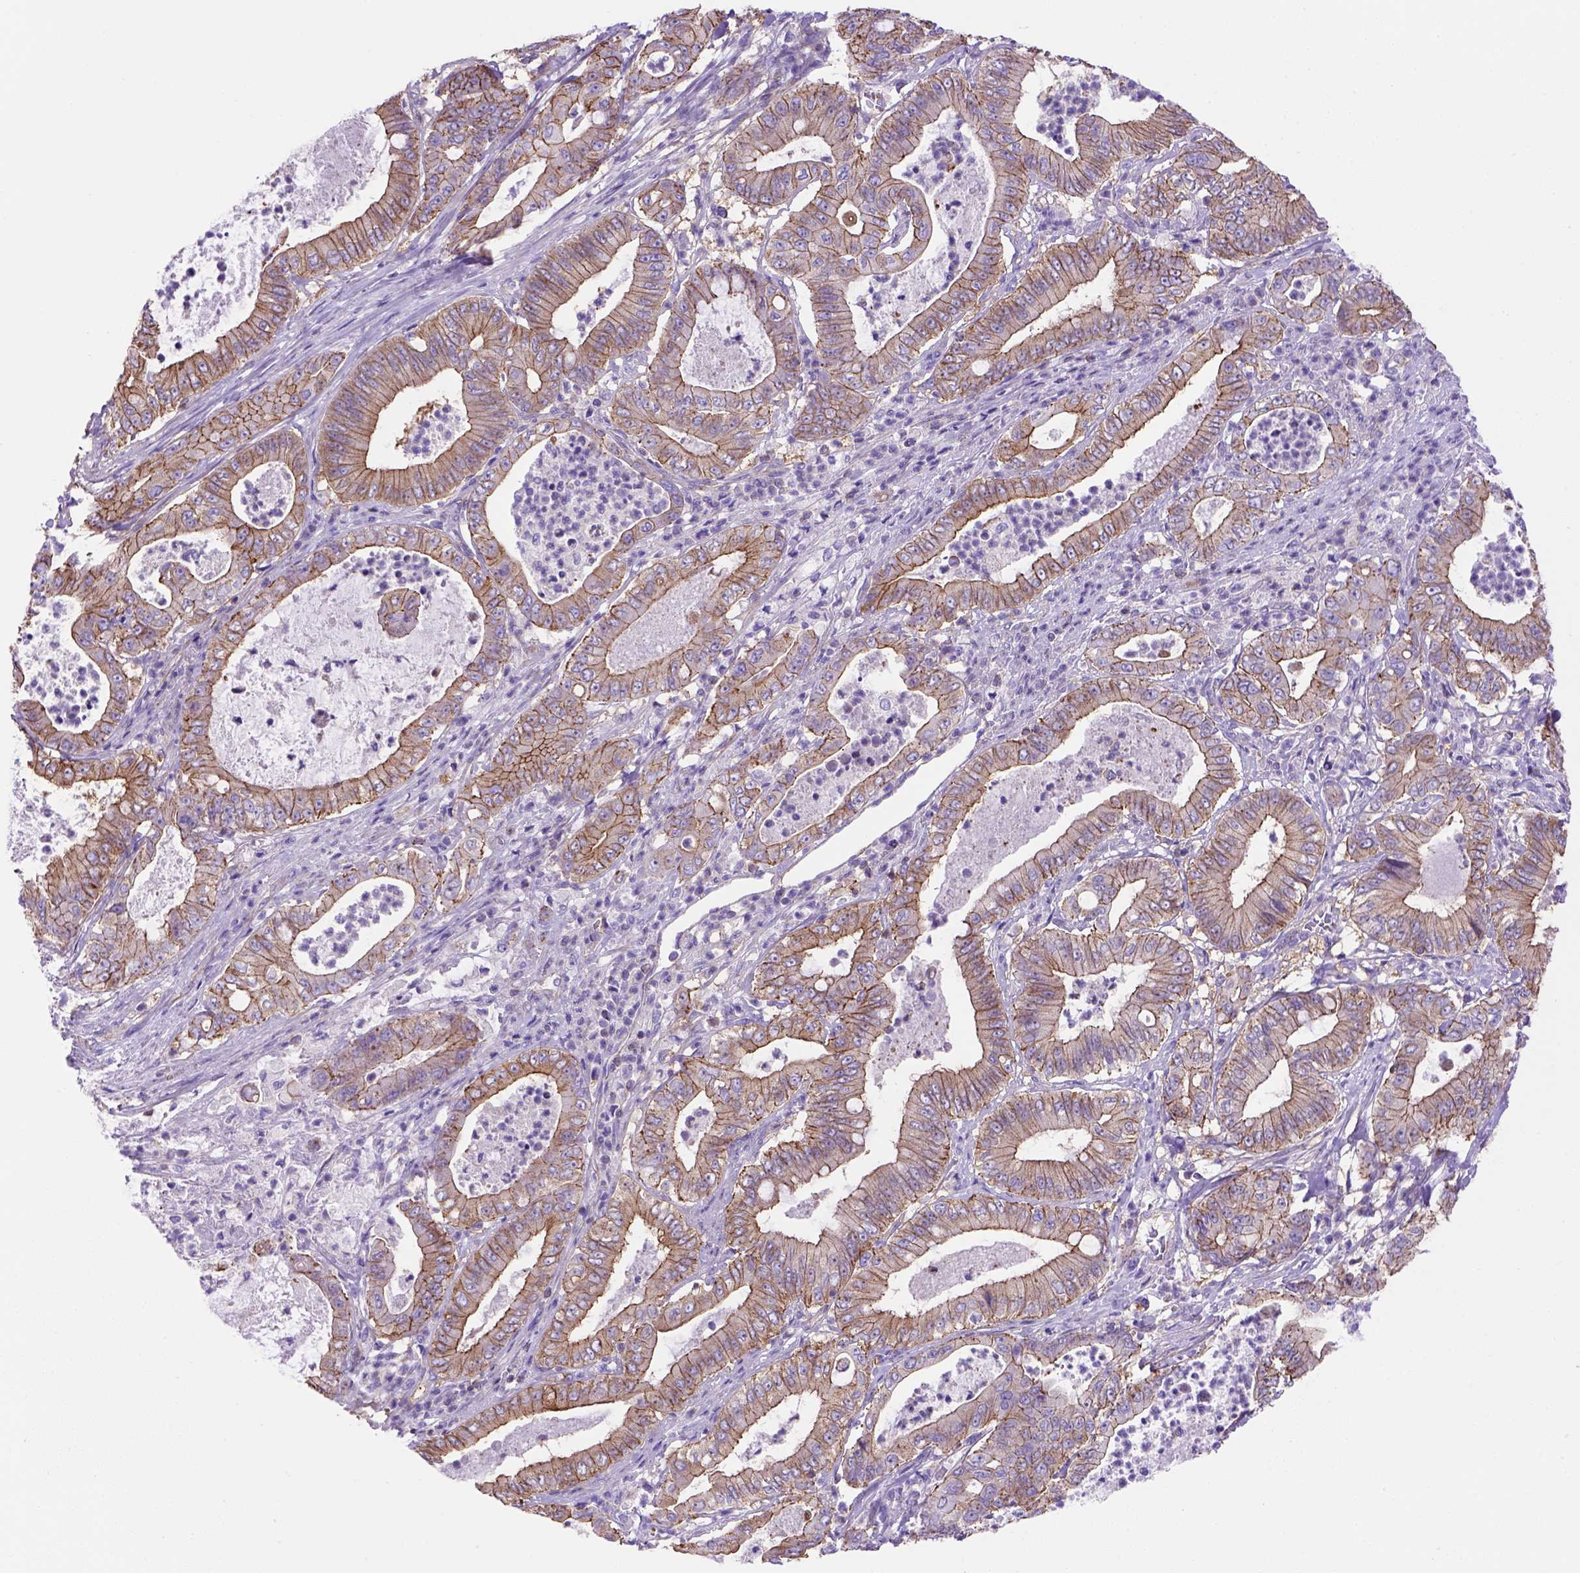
{"staining": {"intensity": "moderate", "quantity": ">75%", "location": "cytoplasmic/membranous"}, "tissue": "pancreatic cancer", "cell_type": "Tumor cells", "image_type": "cancer", "snomed": [{"axis": "morphology", "description": "Adenocarcinoma, NOS"}, {"axis": "topography", "description": "Pancreas"}], "caption": "Tumor cells exhibit moderate cytoplasmic/membranous staining in approximately >75% of cells in adenocarcinoma (pancreatic).", "gene": "PEX12", "patient": {"sex": "male", "age": 71}}